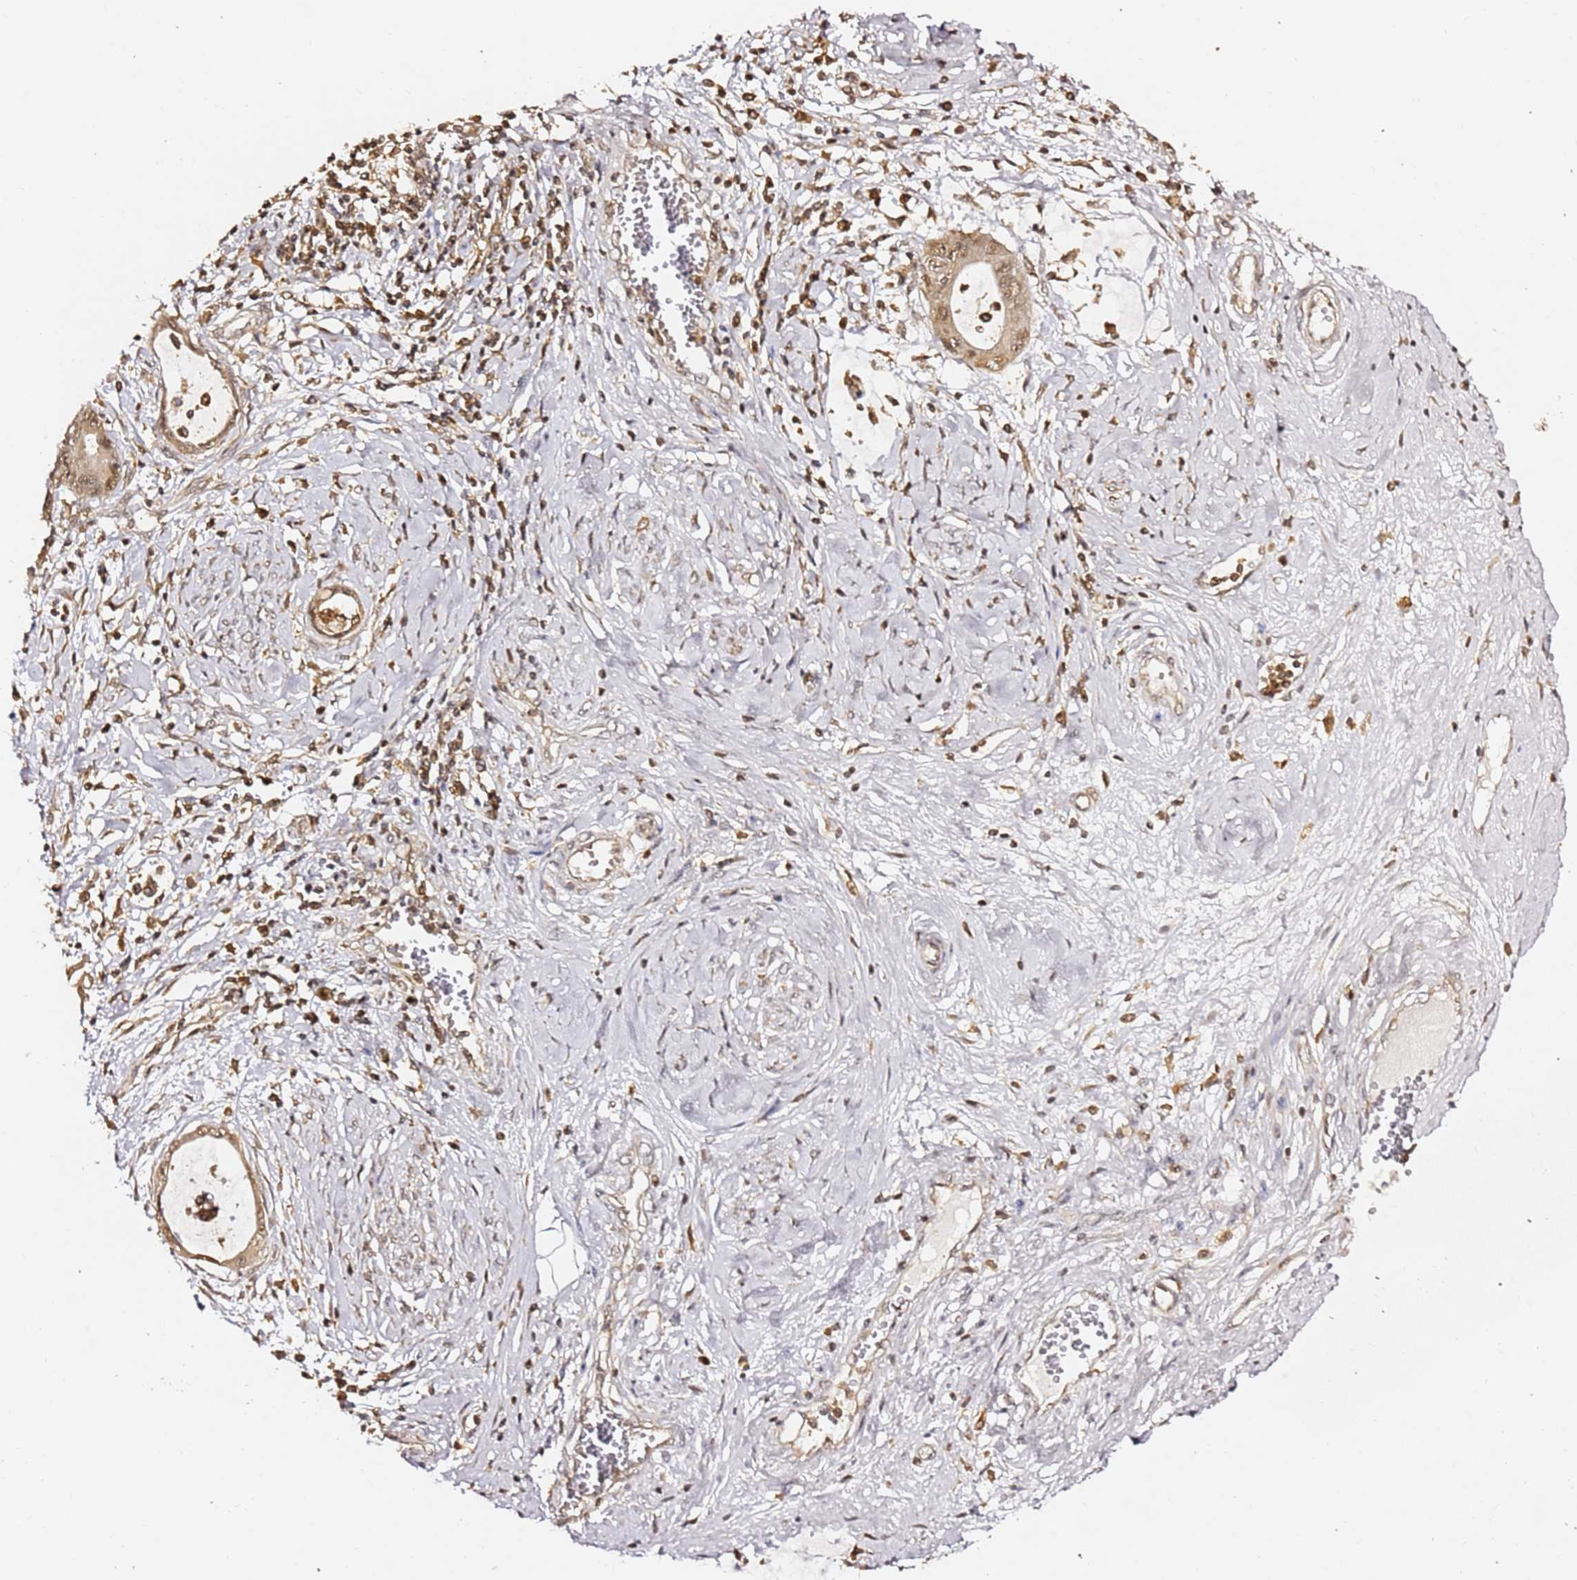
{"staining": {"intensity": "weak", "quantity": "25%-75%", "location": "nuclear"}, "tissue": "cervical cancer", "cell_type": "Tumor cells", "image_type": "cancer", "snomed": [{"axis": "morphology", "description": "Adenocarcinoma, NOS"}, {"axis": "topography", "description": "Cervix"}], "caption": "Human cervical adenocarcinoma stained with a protein marker exhibits weak staining in tumor cells.", "gene": "OR5V1", "patient": {"sex": "female", "age": 44}}